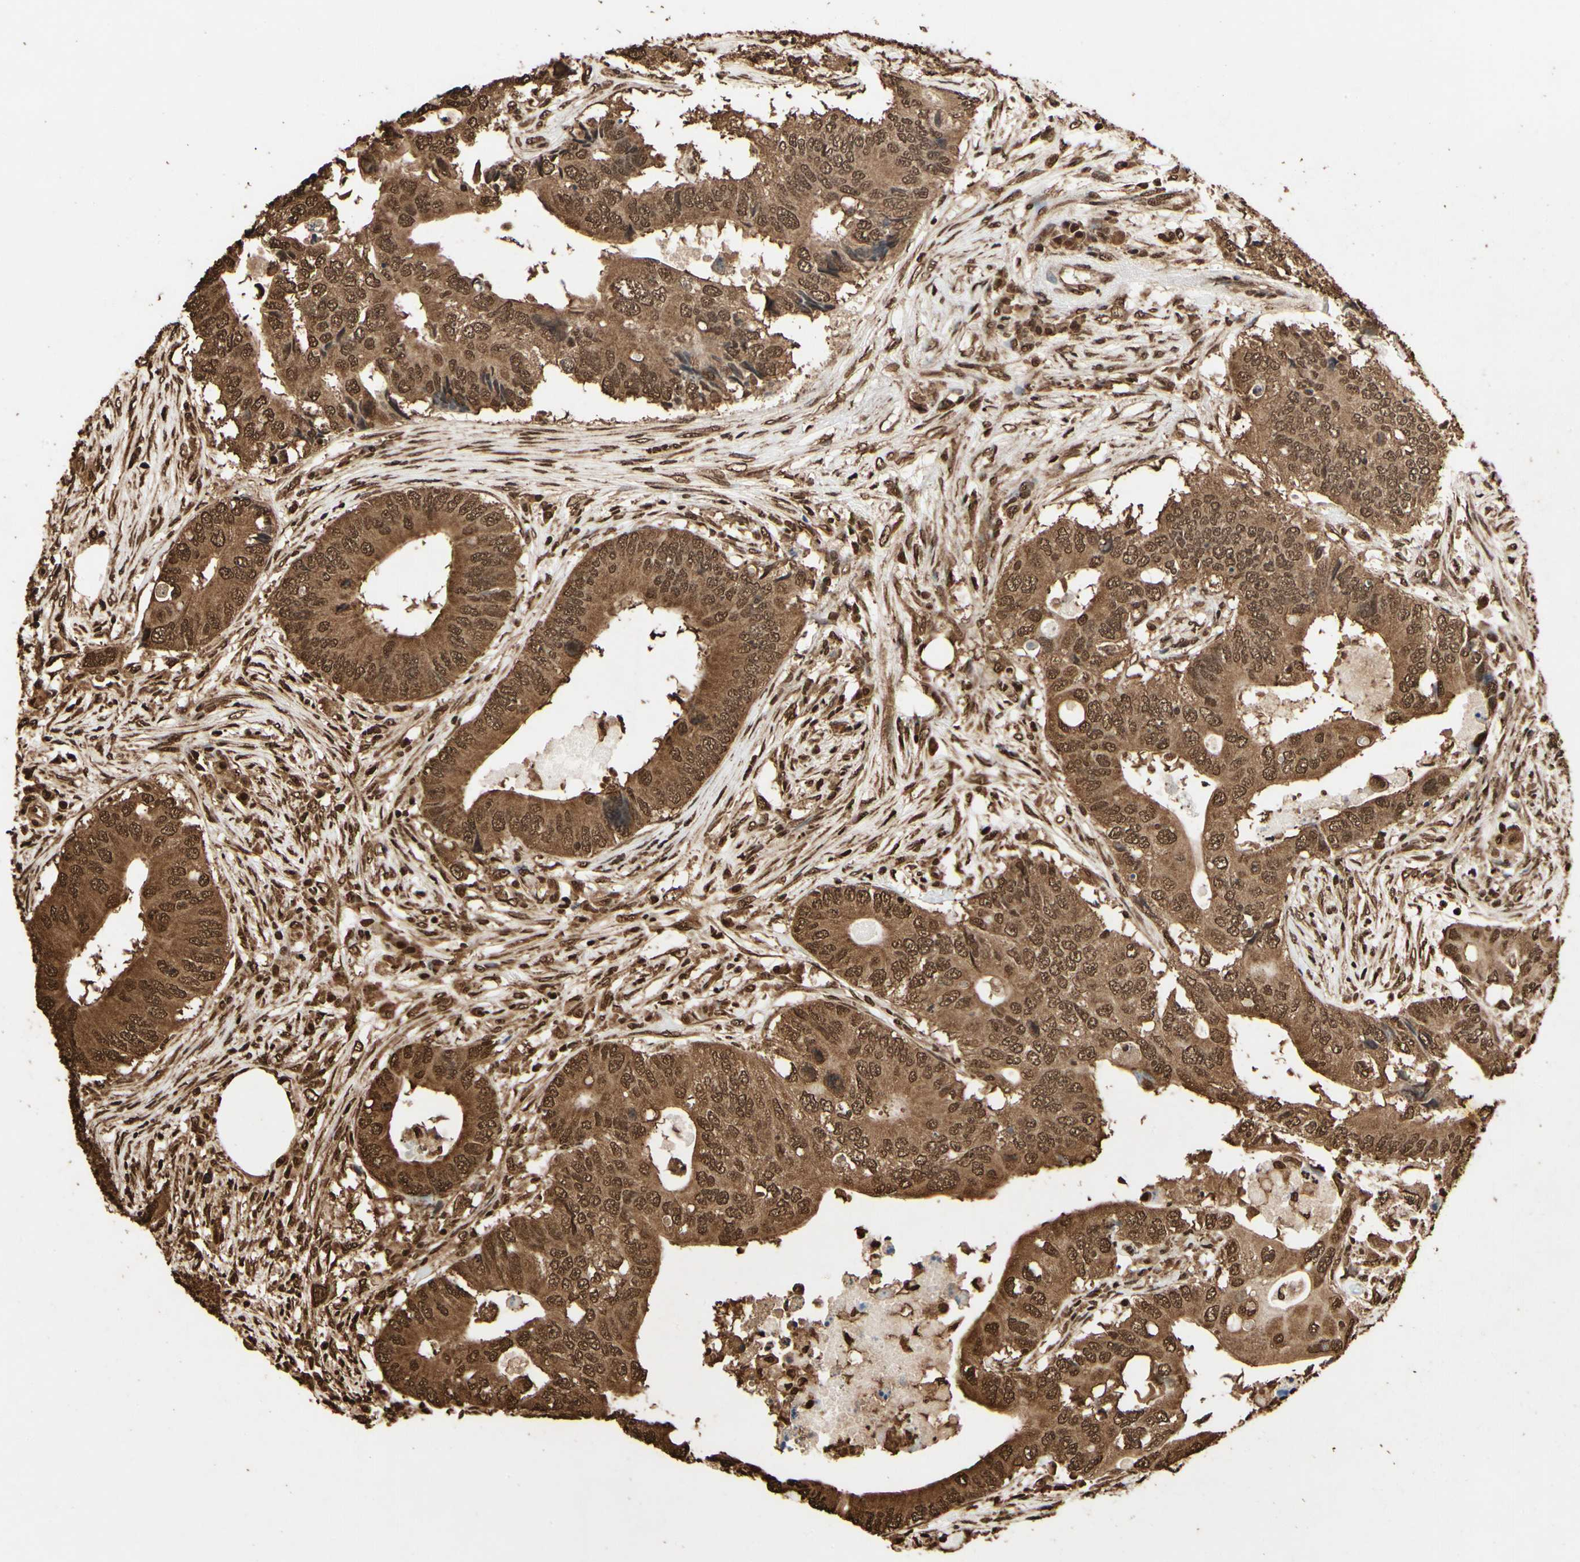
{"staining": {"intensity": "strong", "quantity": ">75%", "location": "cytoplasmic/membranous,nuclear"}, "tissue": "colorectal cancer", "cell_type": "Tumor cells", "image_type": "cancer", "snomed": [{"axis": "morphology", "description": "Adenocarcinoma, NOS"}, {"axis": "topography", "description": "Colon"}], "caption": "Tumor cells show high levels of strong cytoplasmic/membranous and nuclear expression in about >75% of cells in adenocarcinoma (colorectal).", "gene": "HNRNPK", "patient": {"sex": "male", "age": 71}}